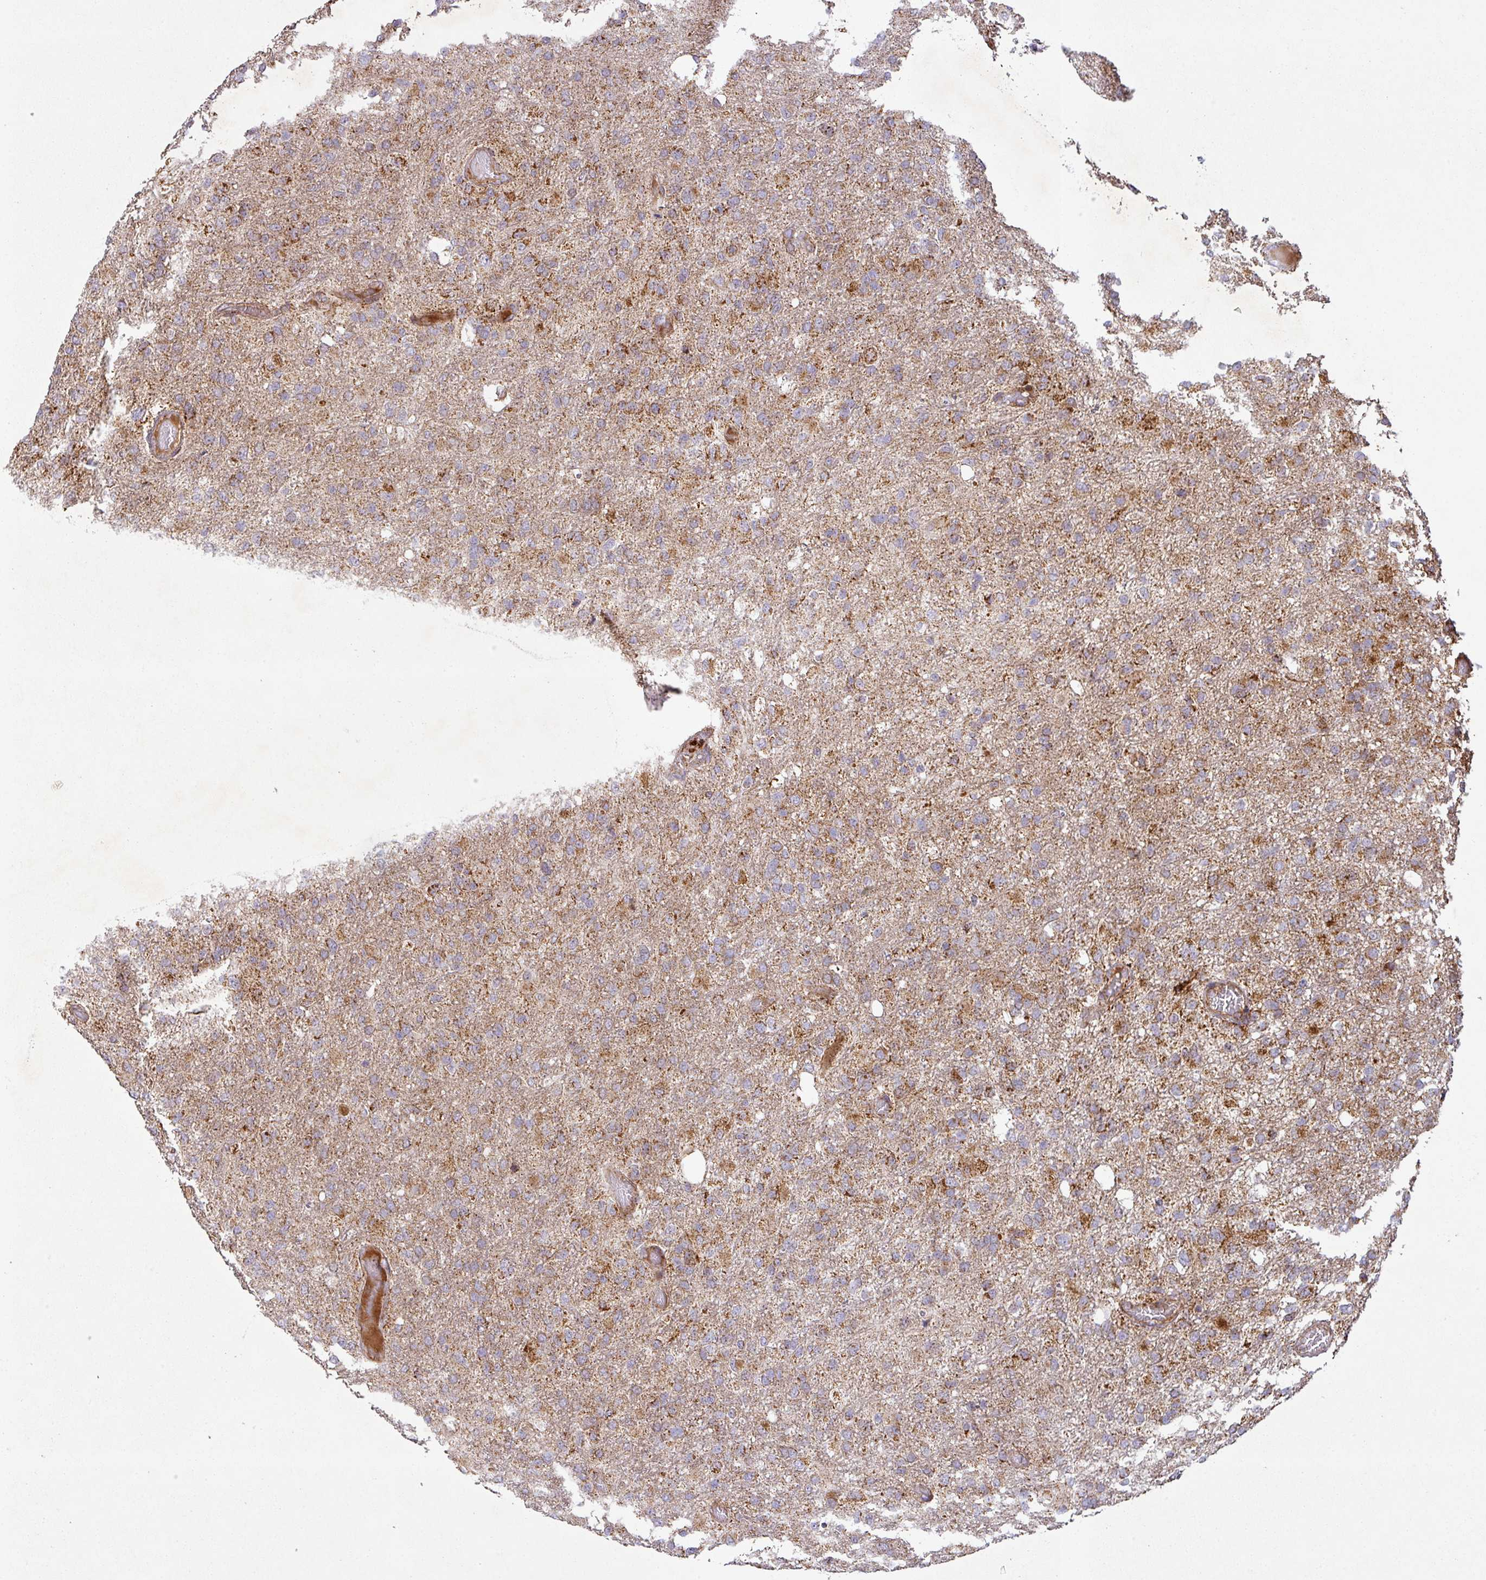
{"staining": {"intensity": "moderate", "quantity": "25%-75%", "location": "cytoplasmic/membranous"}, "tissue": "glioma", "cell_type": "Tumor cells", "image_type": "cancer", "snomed": [{"axis": "morphology", "description": "Glioma, malignant, High grade"}, {"axis": "topography", "description": "Brain"}], "caption": "Immunohistochemical staining of human glioma shows medium levels of moderate cytoplasmic/membranous positivity in about 25%-75% of tumor cells.", "gene": "GPD2", "patient": {"sex": "female", "age": 74}}